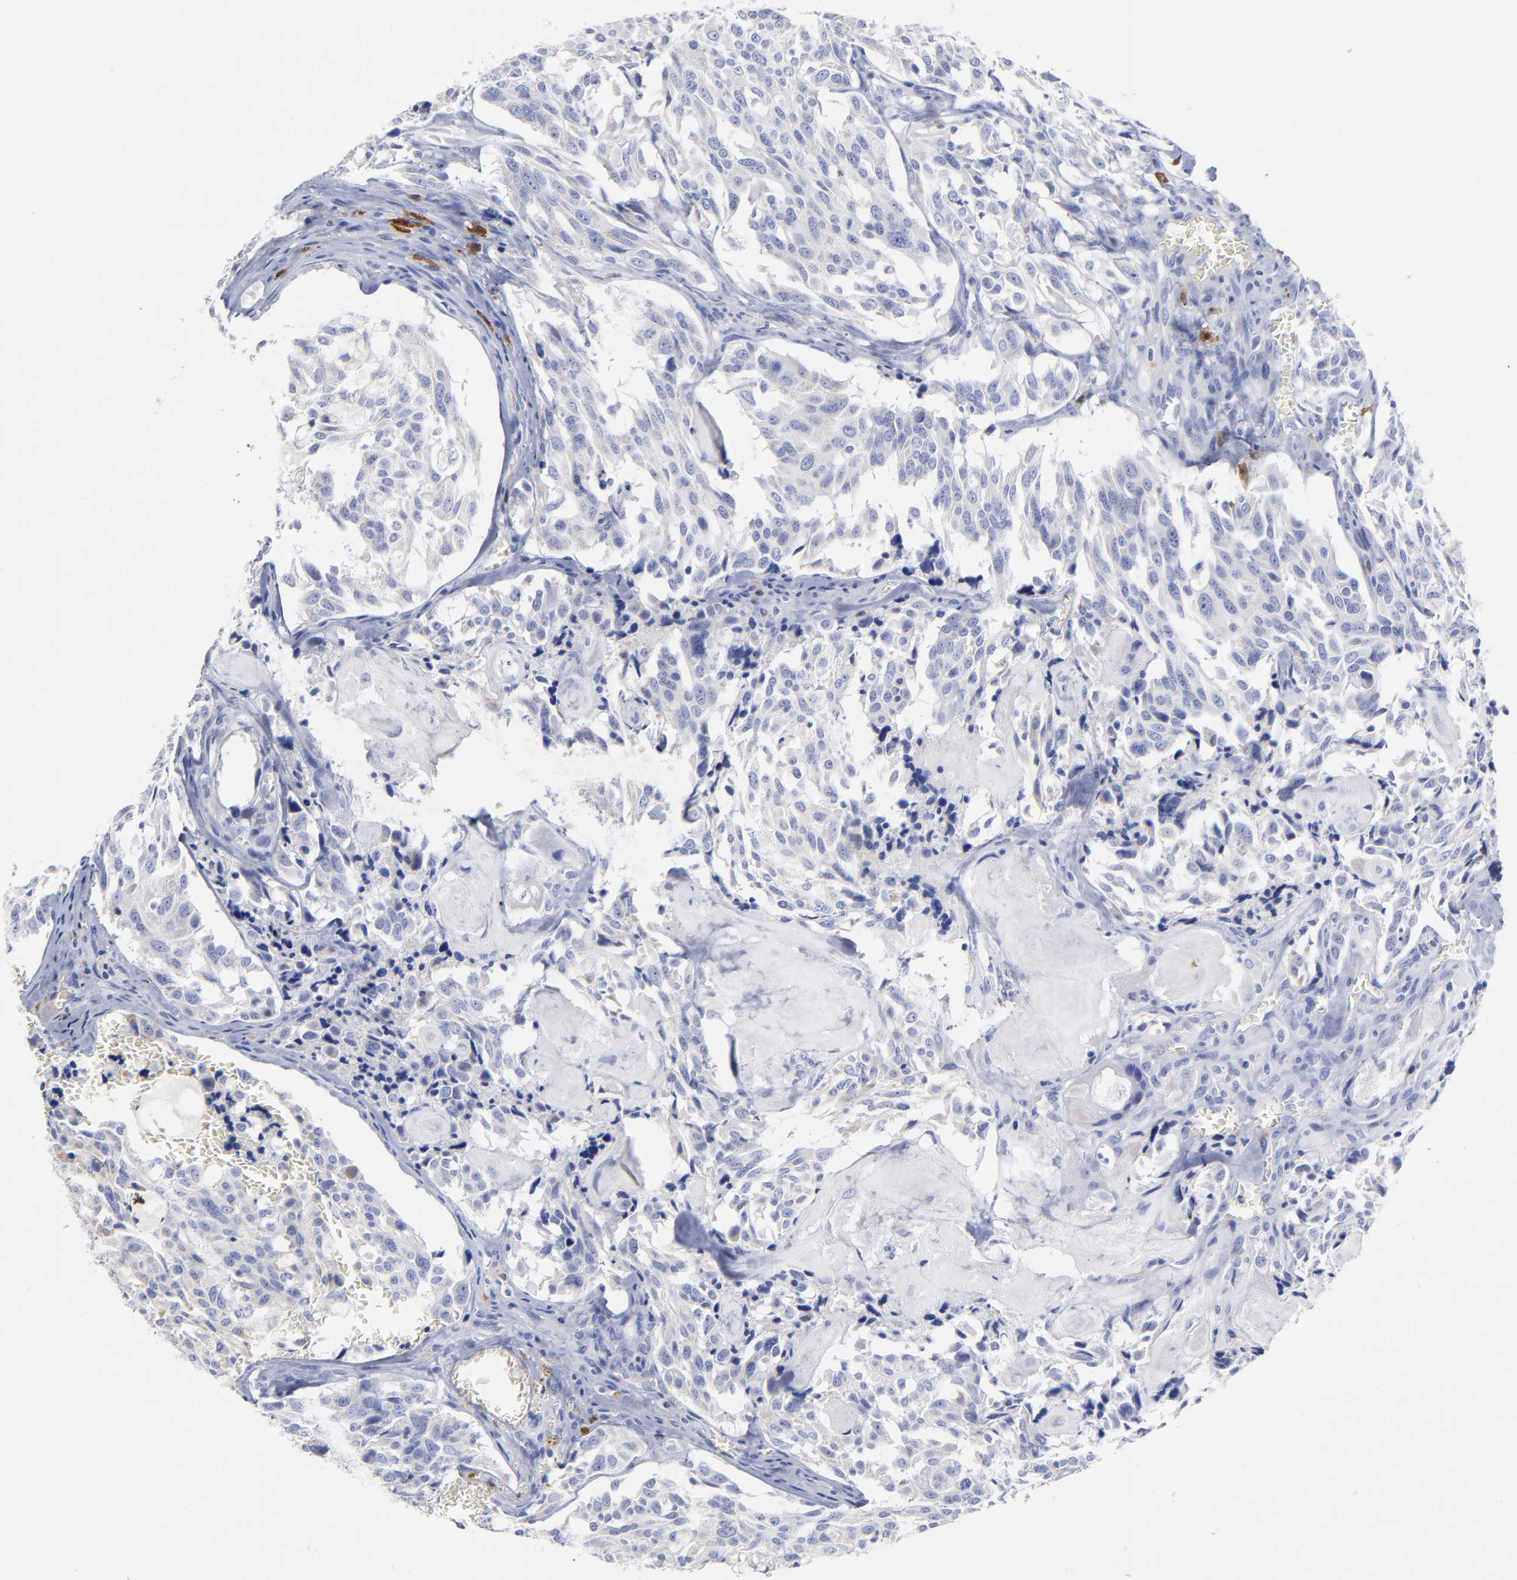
{"staining": {"intensity": "negative", "quantity": "none", "location": "none"}, "tissue": "thyroid cancer", "cell_type": "Tumor cells", "image_type": "cancer", "snomed": [{"axis": "morphology", "description": "Carcinoma, NOS"}, {"axis": "morphology", "description": "Carcinoid, malignant, NOS"}, {"axis": "topography", "description": "Thyroid gland"}], "caption": "This is an immunohistochemistry (IHC) photomicrograph of human thyroid carcinoid (malignant). There is no positivity in tumor cells.", "gene": "PTP4A1", "patient": {"sex": "male", "age": 33}}